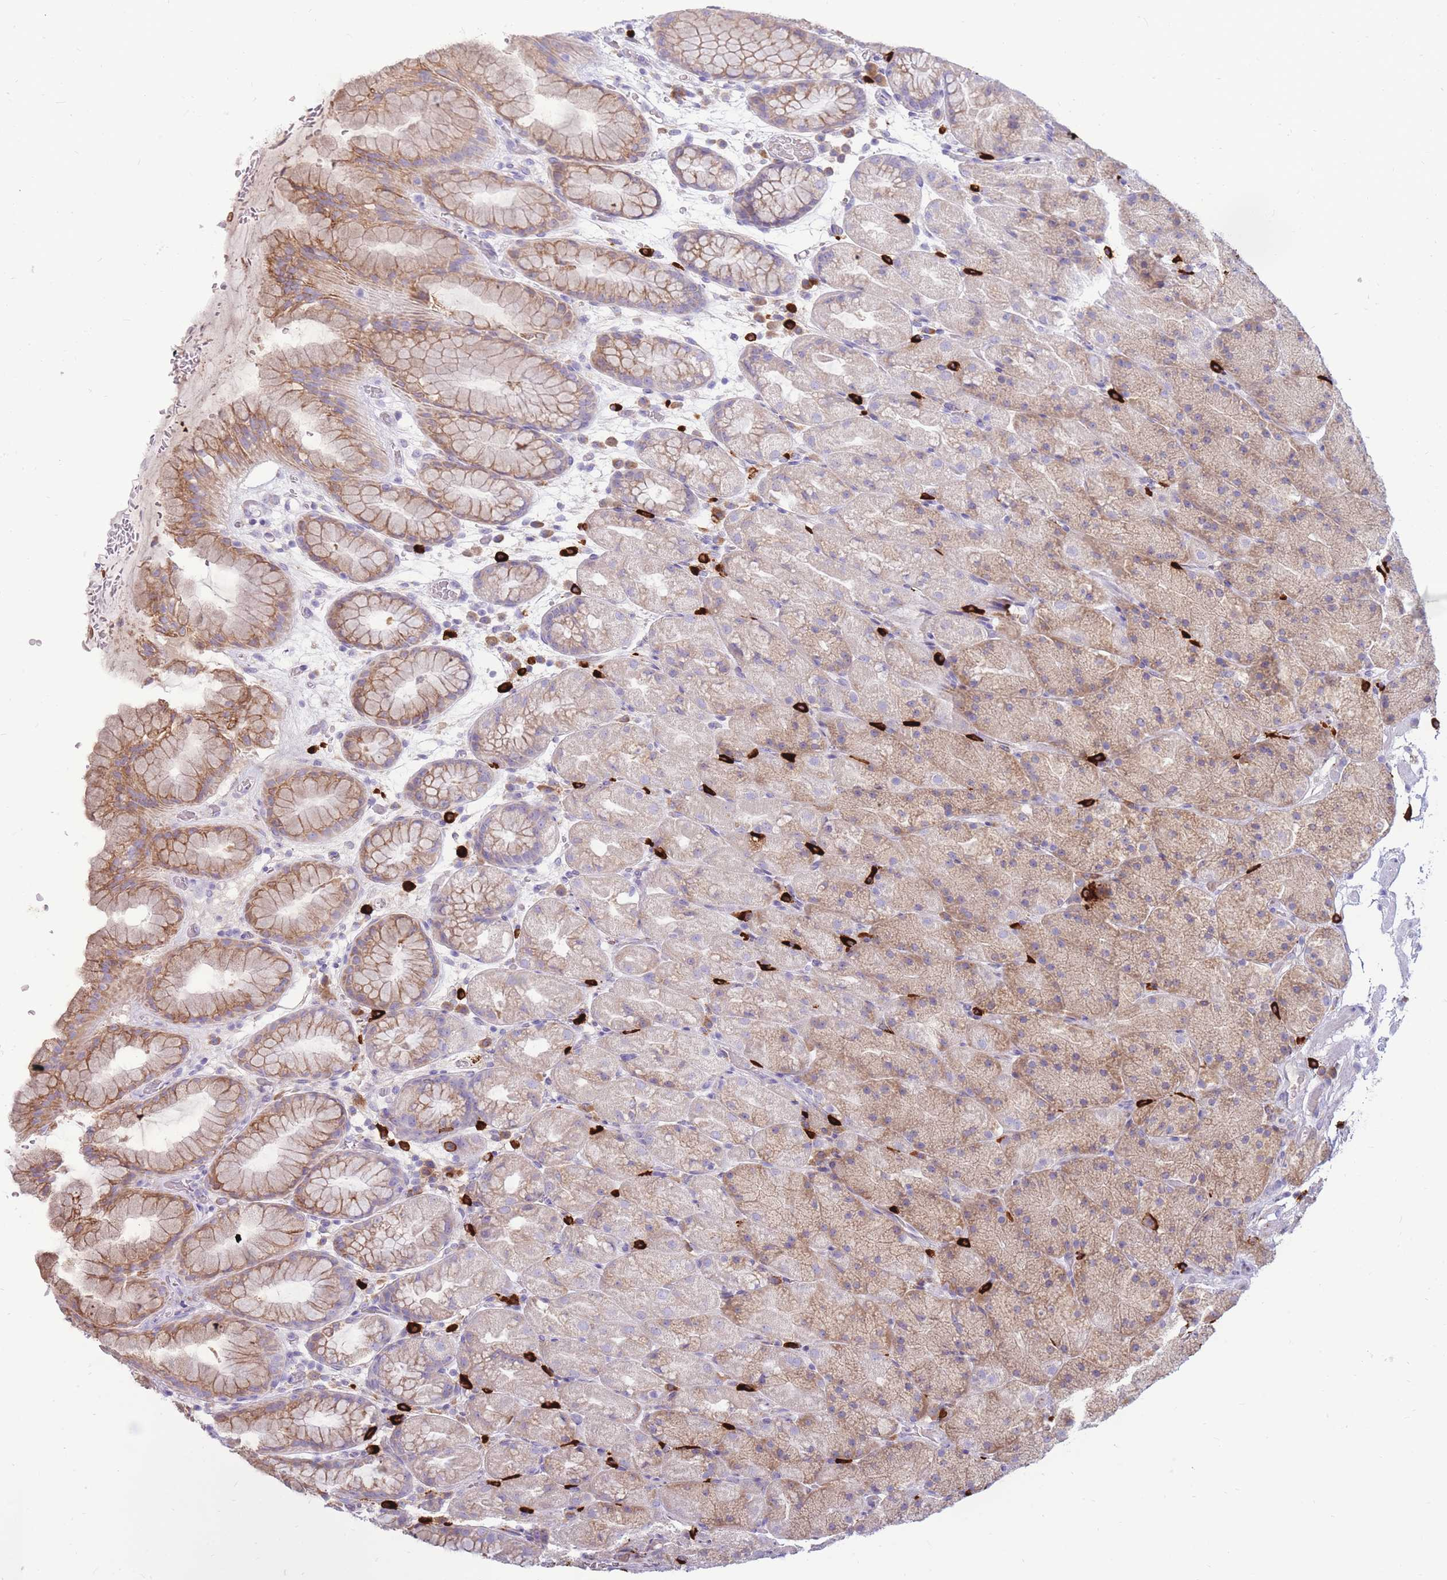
{"staining": {"intensity": "moderate", "quantity": "25%-75%", "location": "cytoplasmic/membranous"}, "tissue": "stomach", "cell_type": "Glandular cells", "image_type": "normal", "snomed": [{"axis": "morphology", "description": "Normal tissue, NOS"}, {"axis": "topography", "description": "Stomach, upper"}, {"axis": "topography", "description": "Stomach, lower"}], "caption": "Human stomach stained with a protein marker shows moderate staining in glandular cells.", "gene": "TPSAB1", "patient": {"sex": "male", "age": 67}}